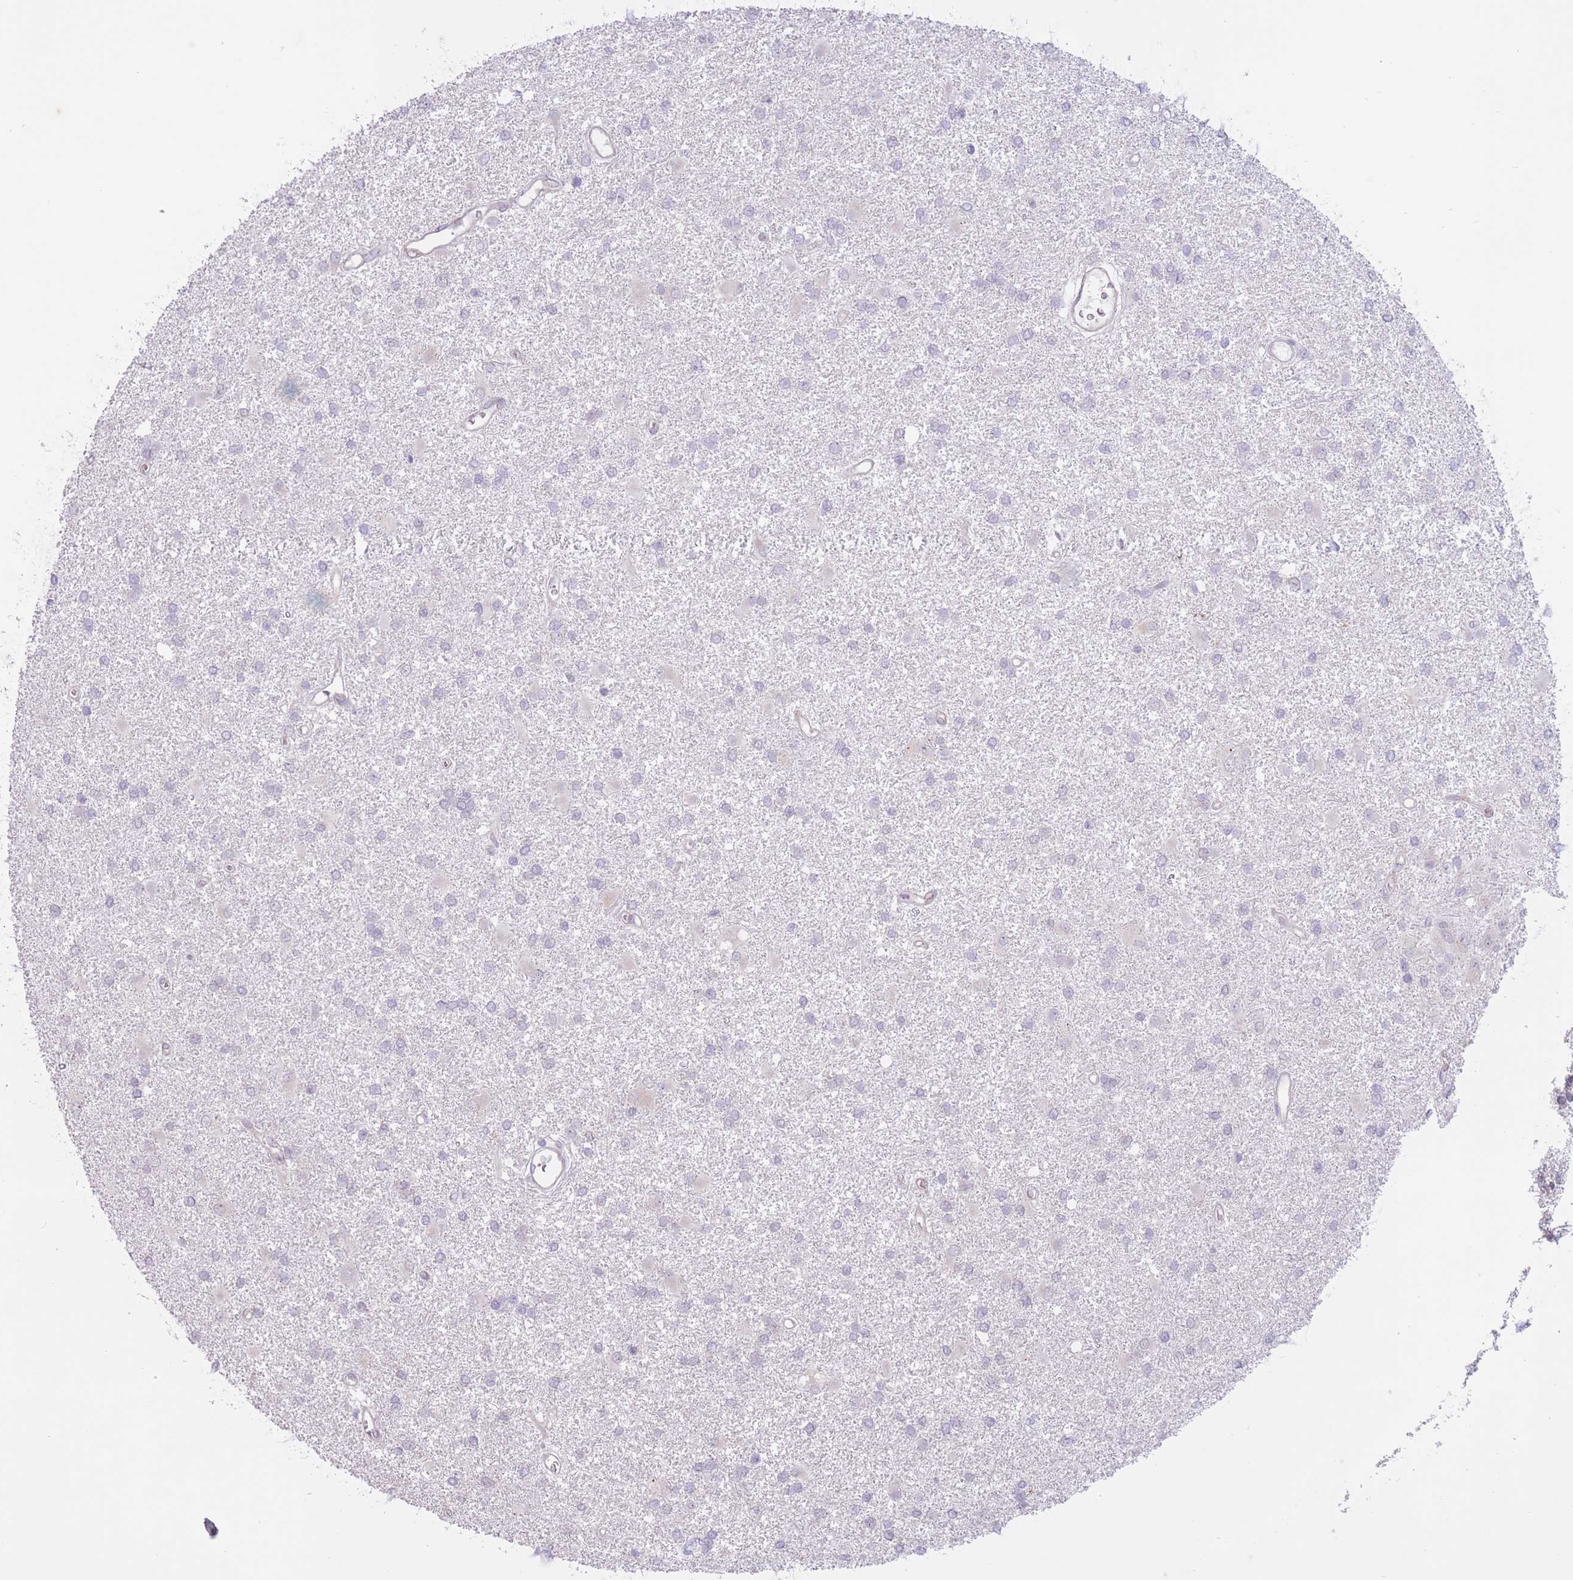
{"staining": {"intensity": "negative", "quantity": "none", "location": "none"}, "tissue": "glioma", "cell_type": "Tumor cells", "image_type": "cancer", "snomed": [{"axis": "morphology", "description": "Glioma, malignant, High grade"}, {"axis": "topography", "description": "Brain"}], "caption": "IHC of glioma reveals no expression in tumor cells.", "gene": "ARPIN", "patient": {"sex": "female", "age": 50}}